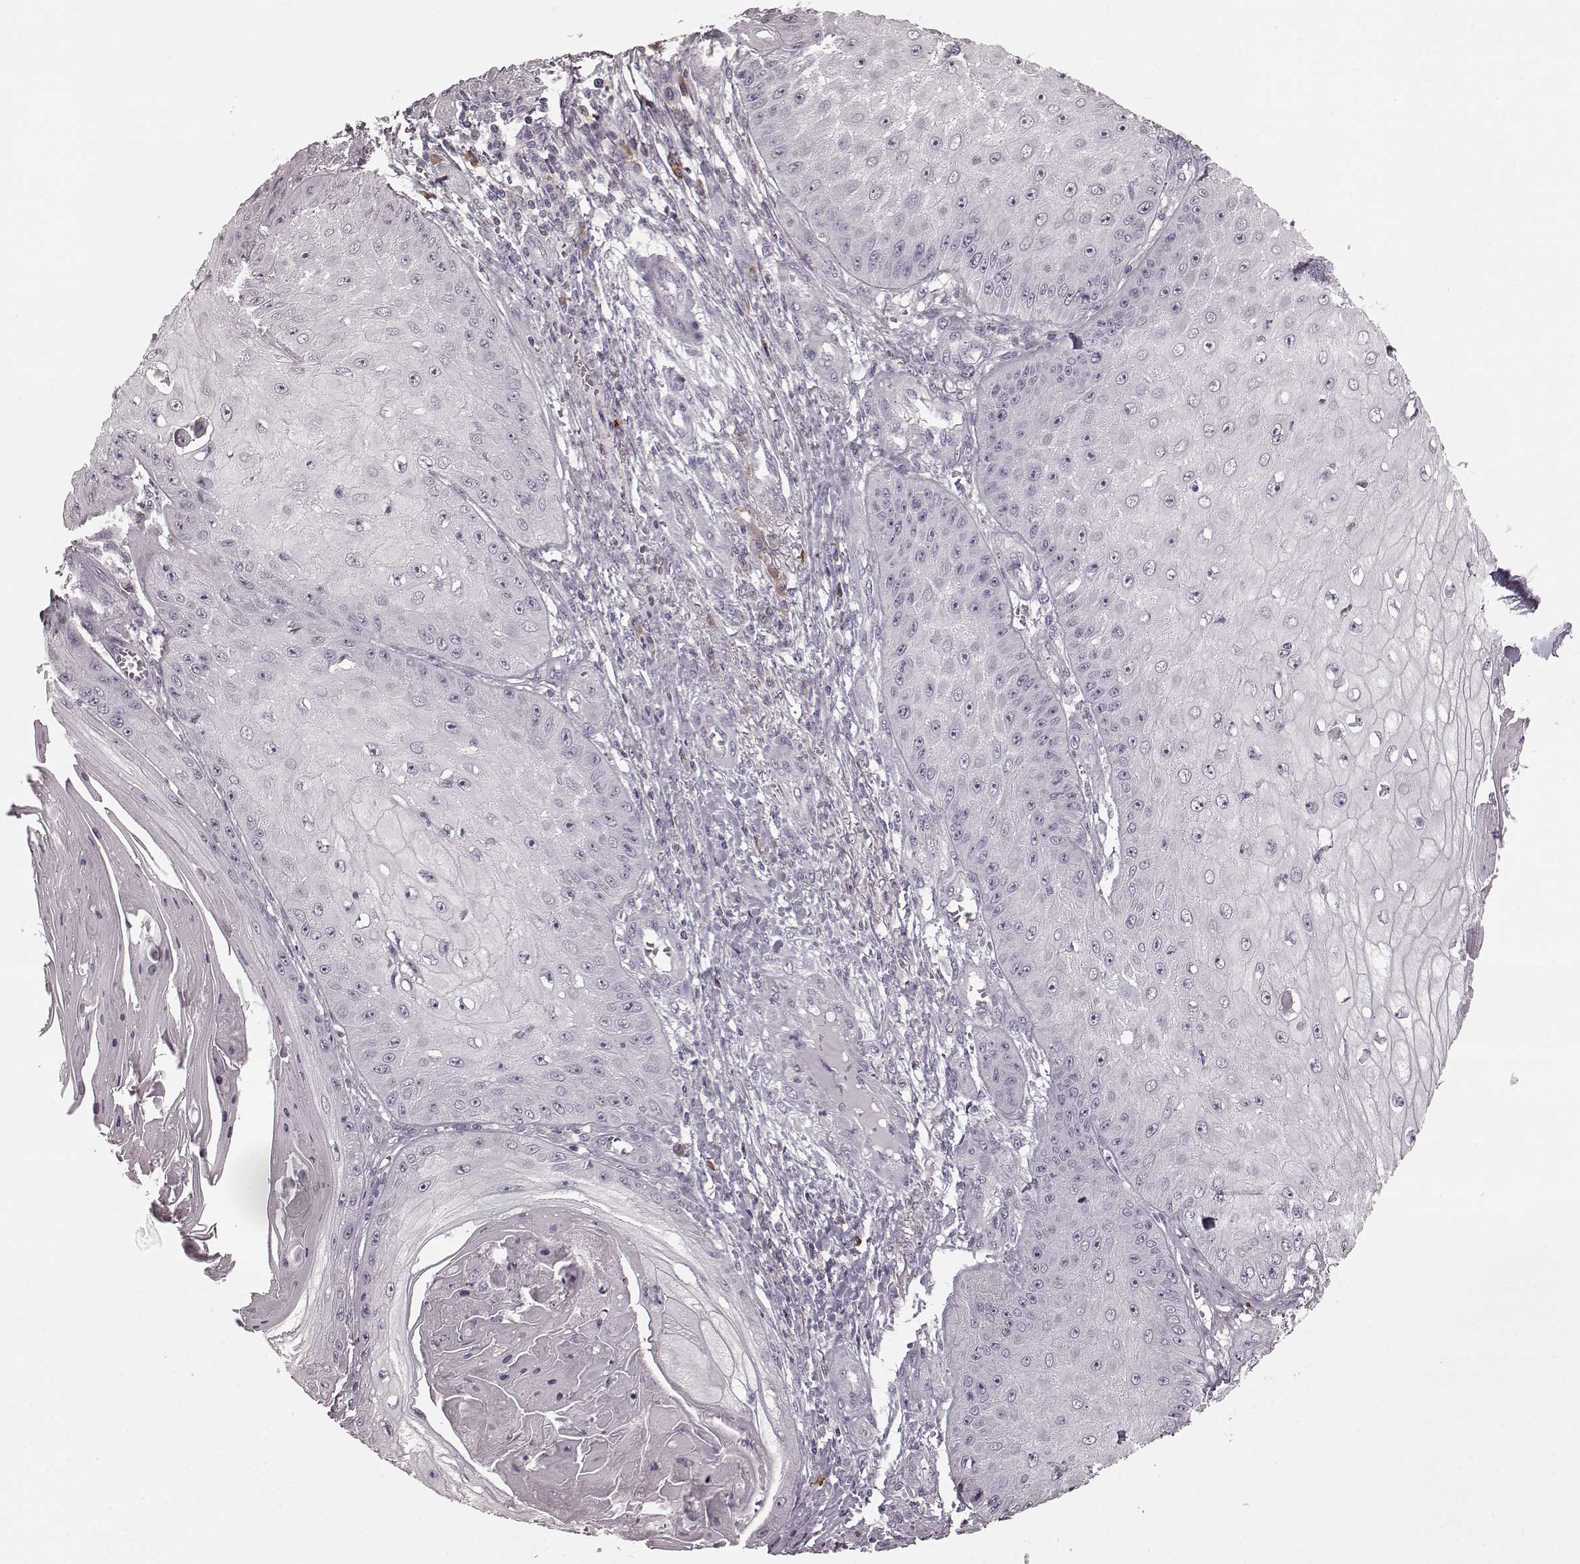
{"staining": {"intensity": "negative", "quantity": "none", "location": "none"}, "tissue": "skin cancer", "cell_type": "Tumor cells", "image_type": "cancer", "snomed": [{"axis": "morphology", "description": "Squamous cell carcinoma, NOS"}, {"axis": "topography", "description": "Skin"}], "caption": "Immunohistochemical staining of human skin squamous cell carcinoma reveals no significant positivity in tumor cells. The staining is performed using DAB brown chromogen with nuclei counter-stained in using hematoxylin.", "gene": "CD28", "patient": {"sex": "male", "age": 70}}